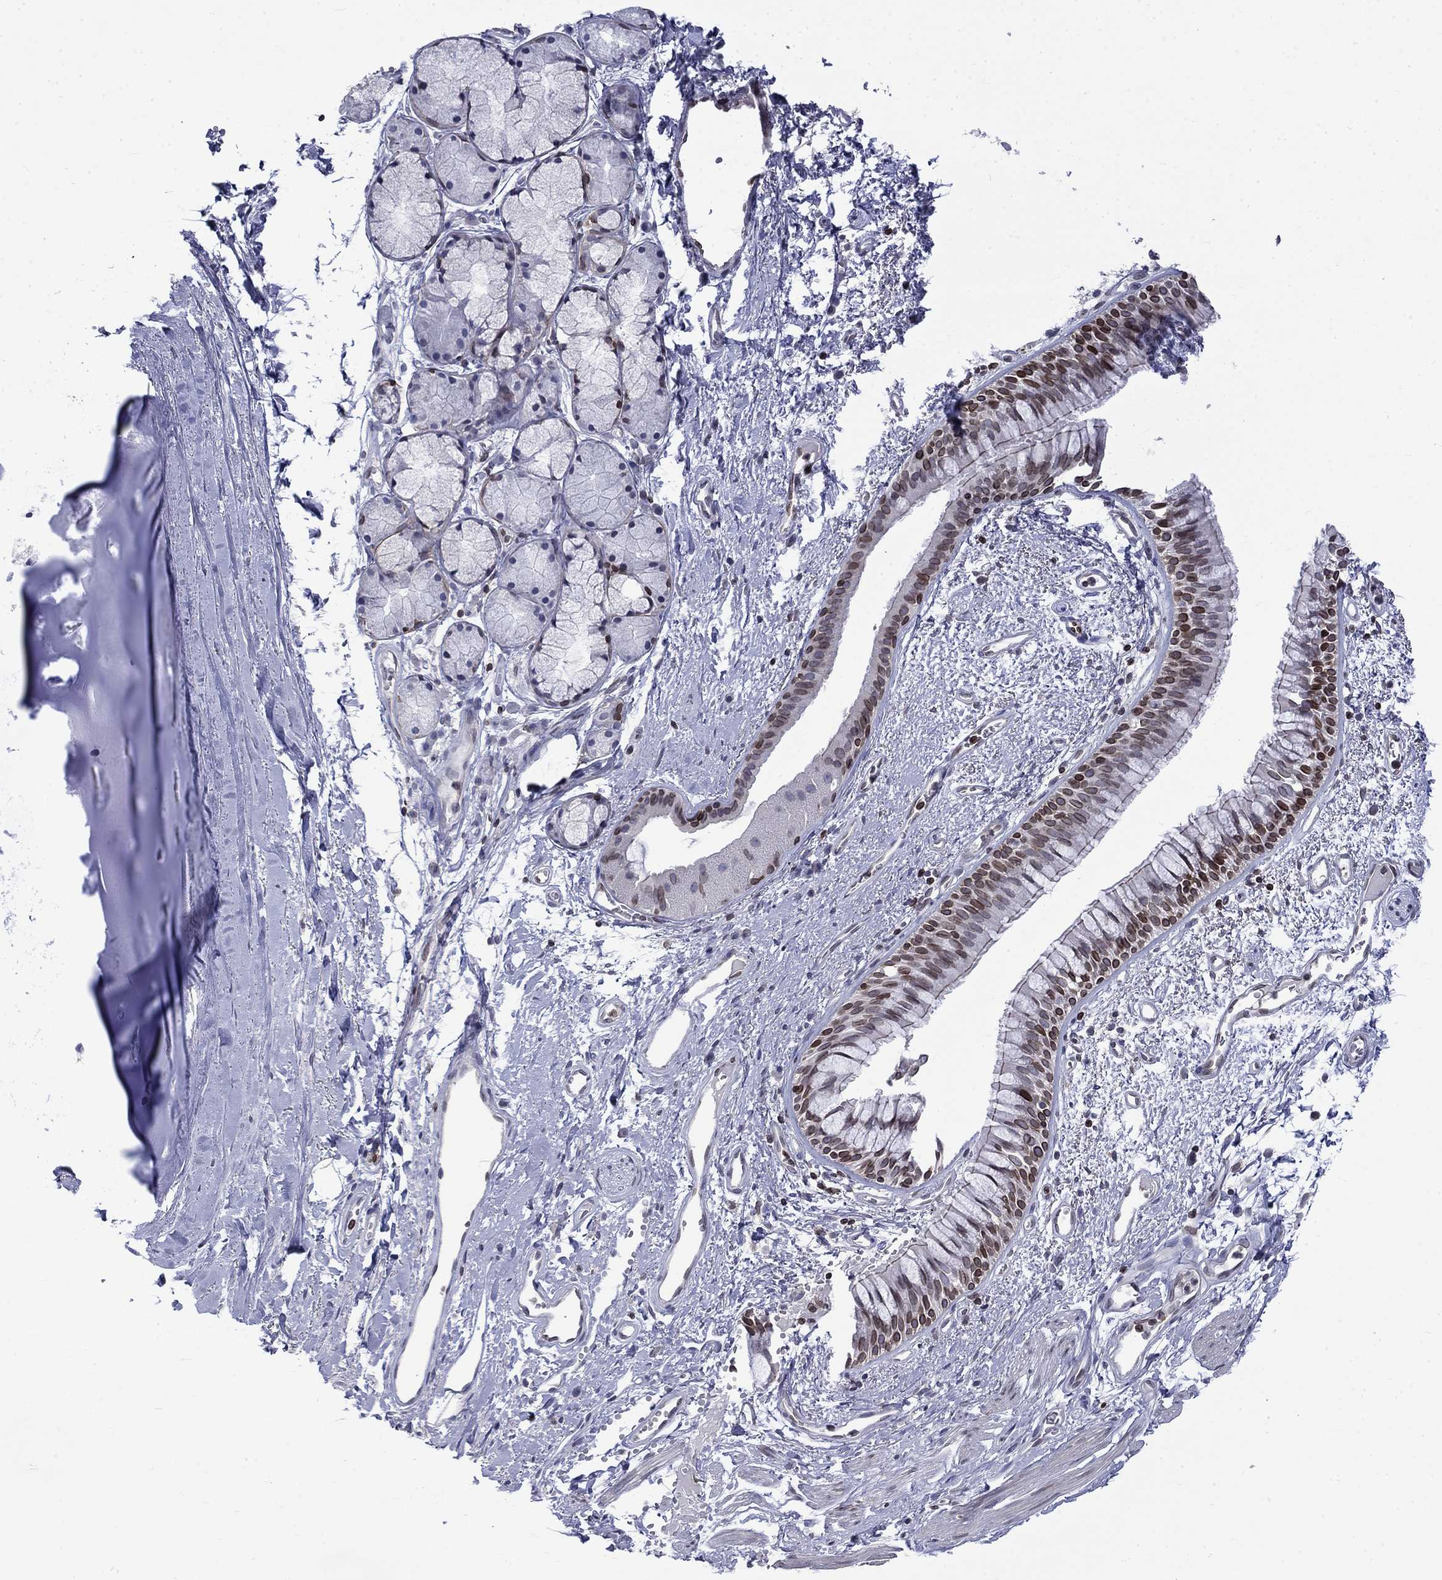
{"staining": {"intensity": "strong", "quantity": "25%-75%", "location": "cytoplasmic/membranous,nuclear"}, "tissue": "bronchus", "cell_type": "Respiratory epithelial cells", "image_type": "normal", "snomed": [{"axis": "morphology", "description": "Normal tissue, NOS"}, {"axis": "topography", "description": "Cartilage tissue"}, {"axis": "topography", "description": "Bronchus"}], "caption": "Strong cytoplasmic/membranous,nuclear expression for a protein is identified in approximately 25%-75% of respiratory epithelial cells of benign bronchus using IHC.", "gene": "SLA", "patient": {"sex": "male", "age": 66}}